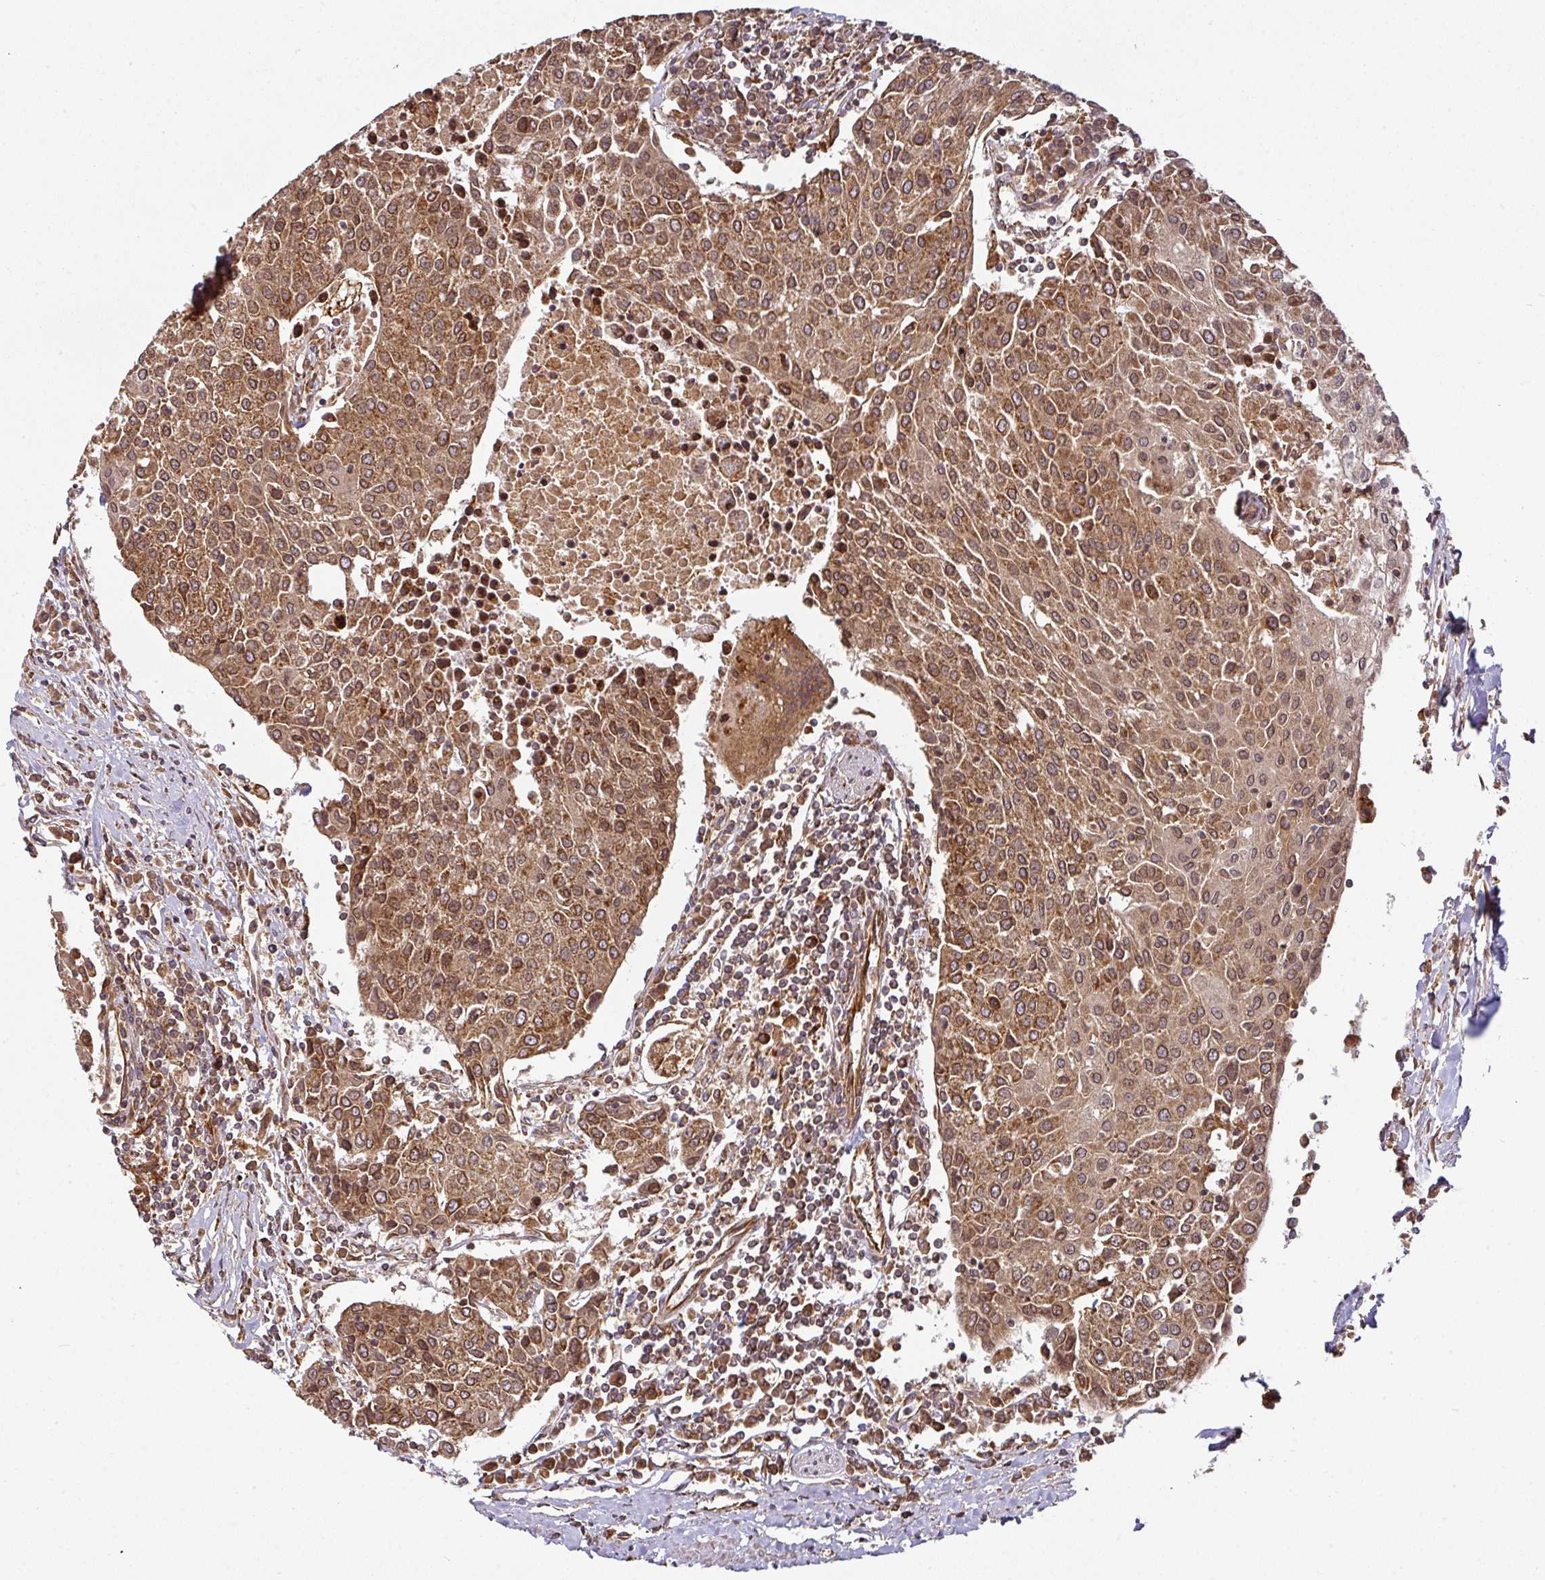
{"staining": {"intensity": "moderate", "quantity": ">75%", "location": "cytoplasmic/membranous"}, "tissue": "urothelial cancer", "cell_type": "Tumor cells", "image_type": "cancer", "snomed": [{"axis": "morphology", "description": "Urothelial carcinoma, High grade"}, {"axis": "topography", "description": "Urinary bladder"}], "caption": "Immunohistochemistry (DAB (3,3'-diaminobenzidine)) staining of high-grade urothelial carcinoma exhibits moderate cytoplasmic/membranous protein positivity in about >75% of tumor cells.", "gene": "TRAP1", "patient": {"sex": "female", "age": 85}}